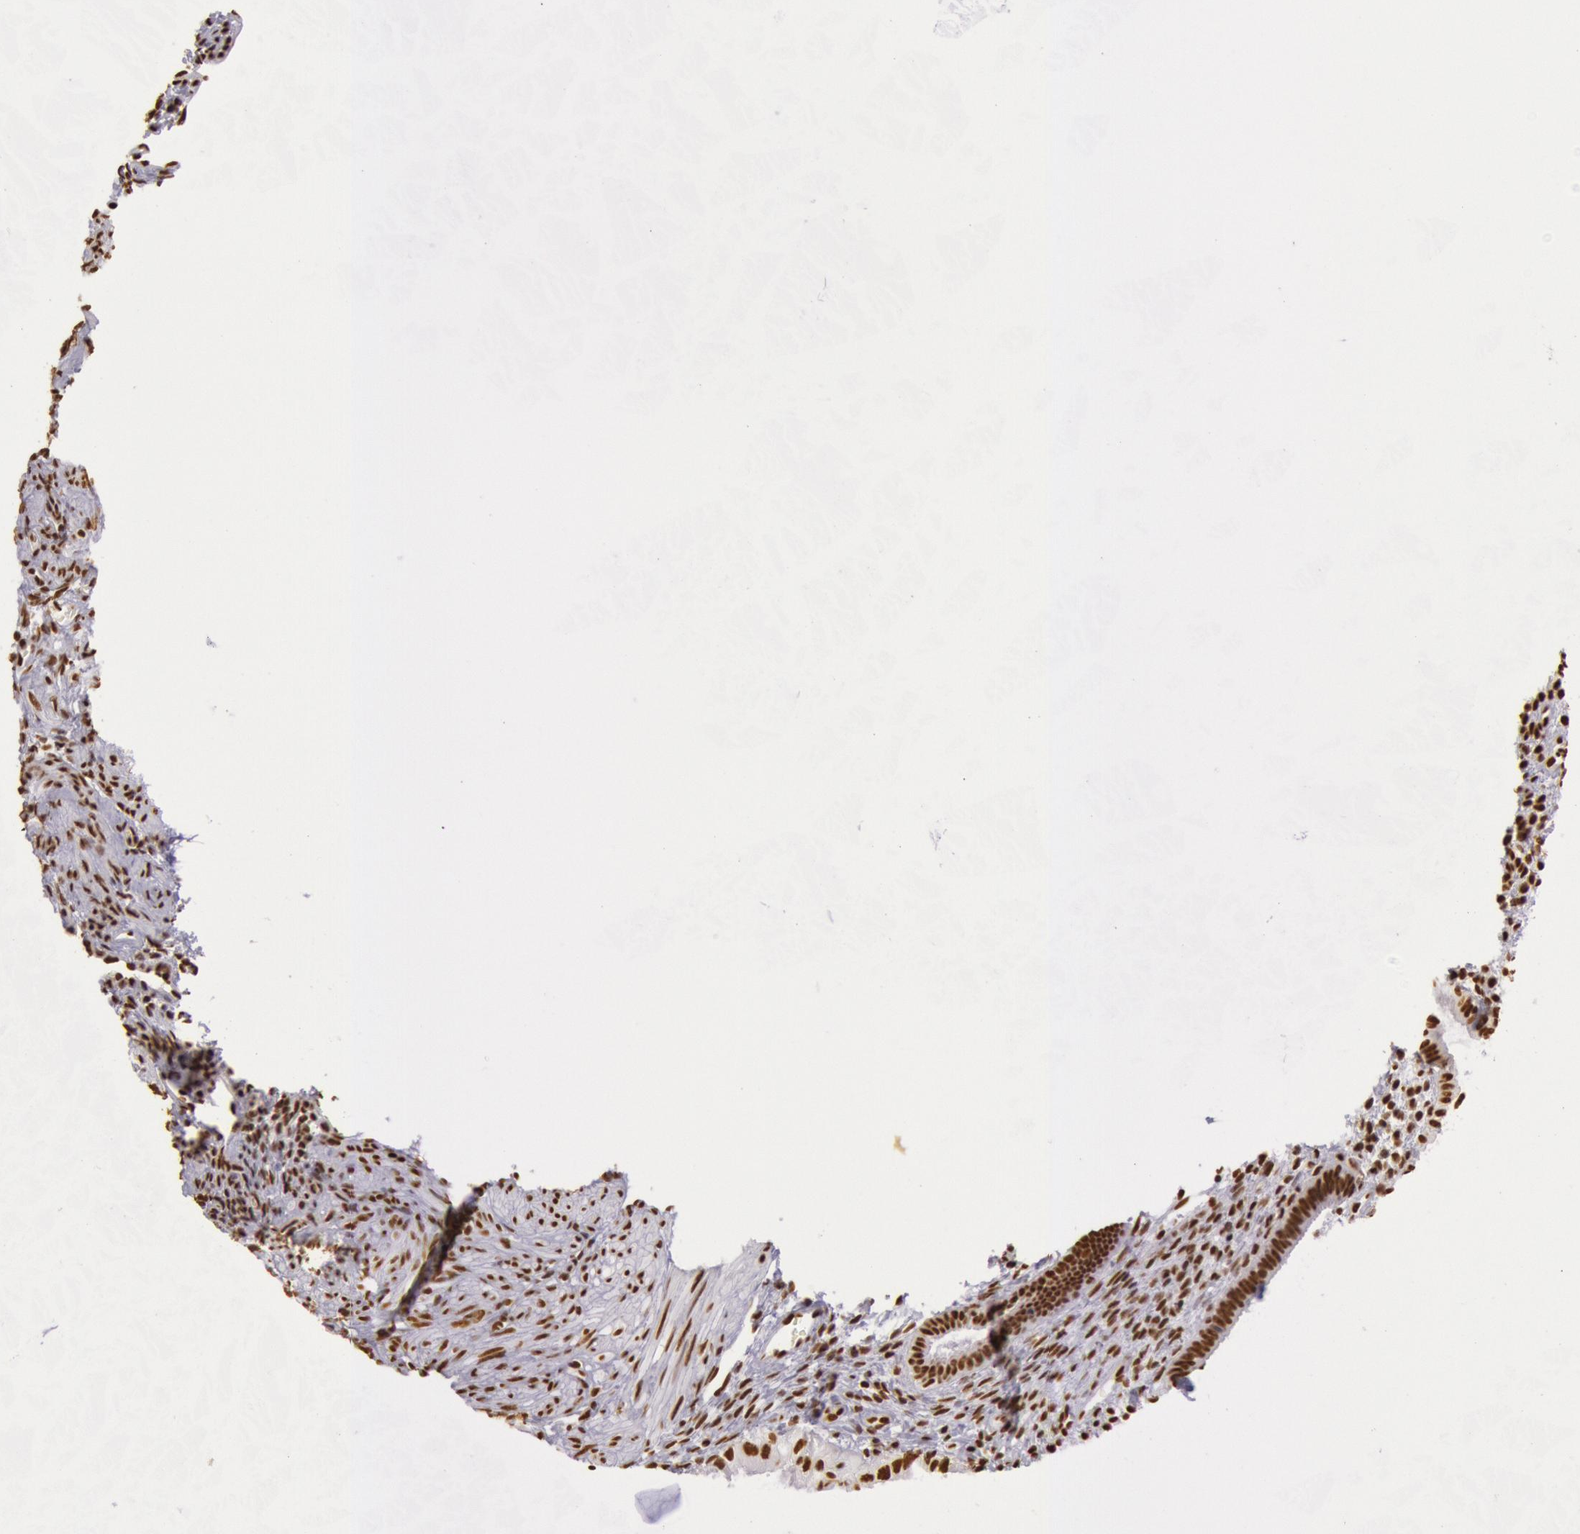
{"staining": {"intensity": "moderate", "quantity": ">75%", "location": "nuclear"}, "tissue": "endometrium", "cell_type": "Cells in endometrial stroma", "image_type": "normal", "snomed": [{"axis": "morphology", "description": "Normal tissue, NOS"}, {"axis": "topography", "description": "Endometrium"}], "caption": "Immunohistochemical staining of benign endometrium exhibits medium levels of moderate nuclear positivity in approximately >75% of cells in endometrial stroma. (Stains: DAB (3,3'-diaminobenzidine) in brown, nuclei in blue, Microscopy: brightfield microscopy at high magnification).", "gene": "HNRNPH1", "patient": {"sex": "female", "age": 72}}